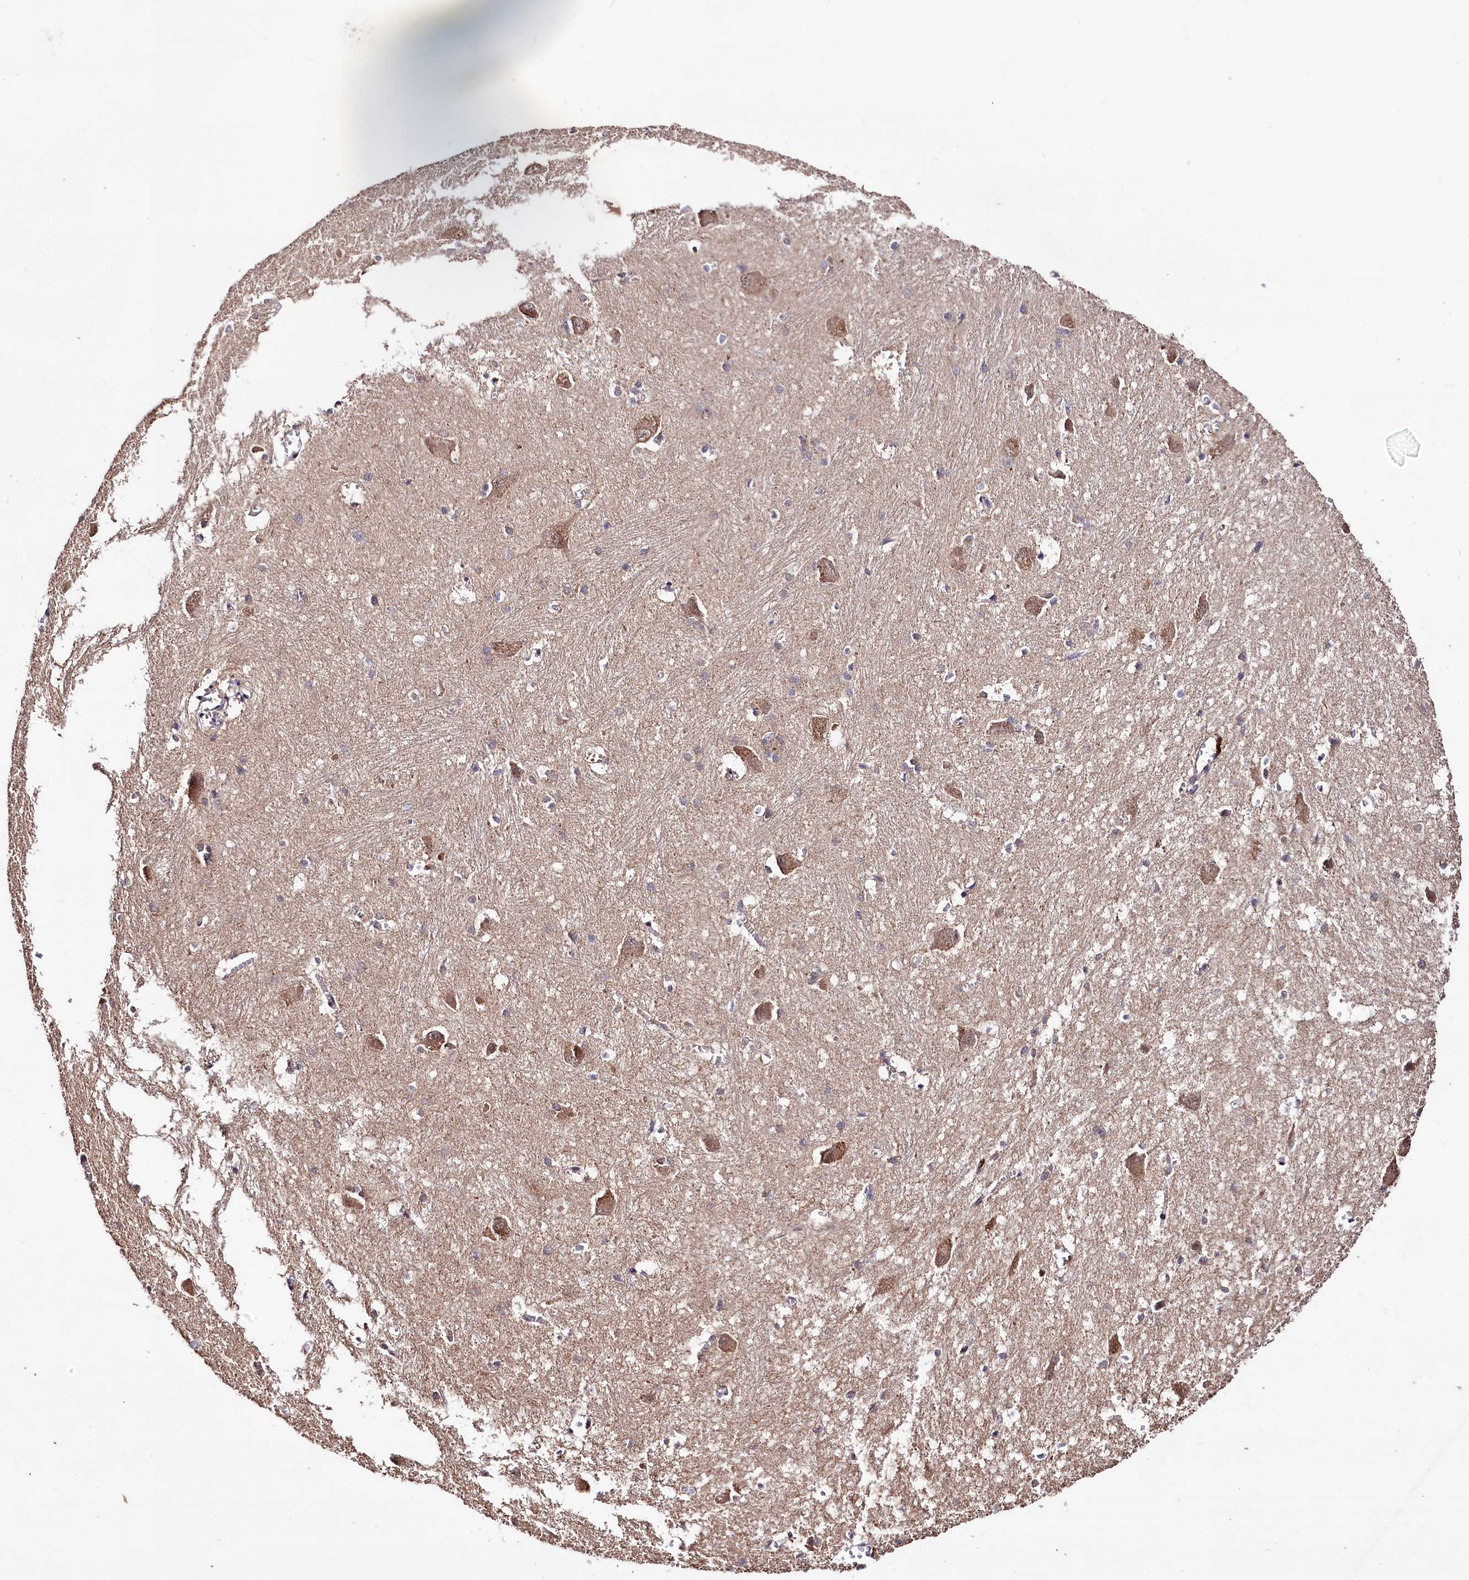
{"staining": {"intensity": "negative", "quantity": "none", "location": "none"}, "tissue": "caudate", "cell_type": "Glial cells", "image_type": "normal", "snomed": [{"axis": "morphology", "description": "Normal tissue, NOS"}, {"axis": "topography", "description": "Lateral ventricle wall"}], "caption": "Immunohistochemistry of normal caudate displays no staining in glial cells.", "gene": "KLRB1", "patient": {"sex": "male", "age": 37}}